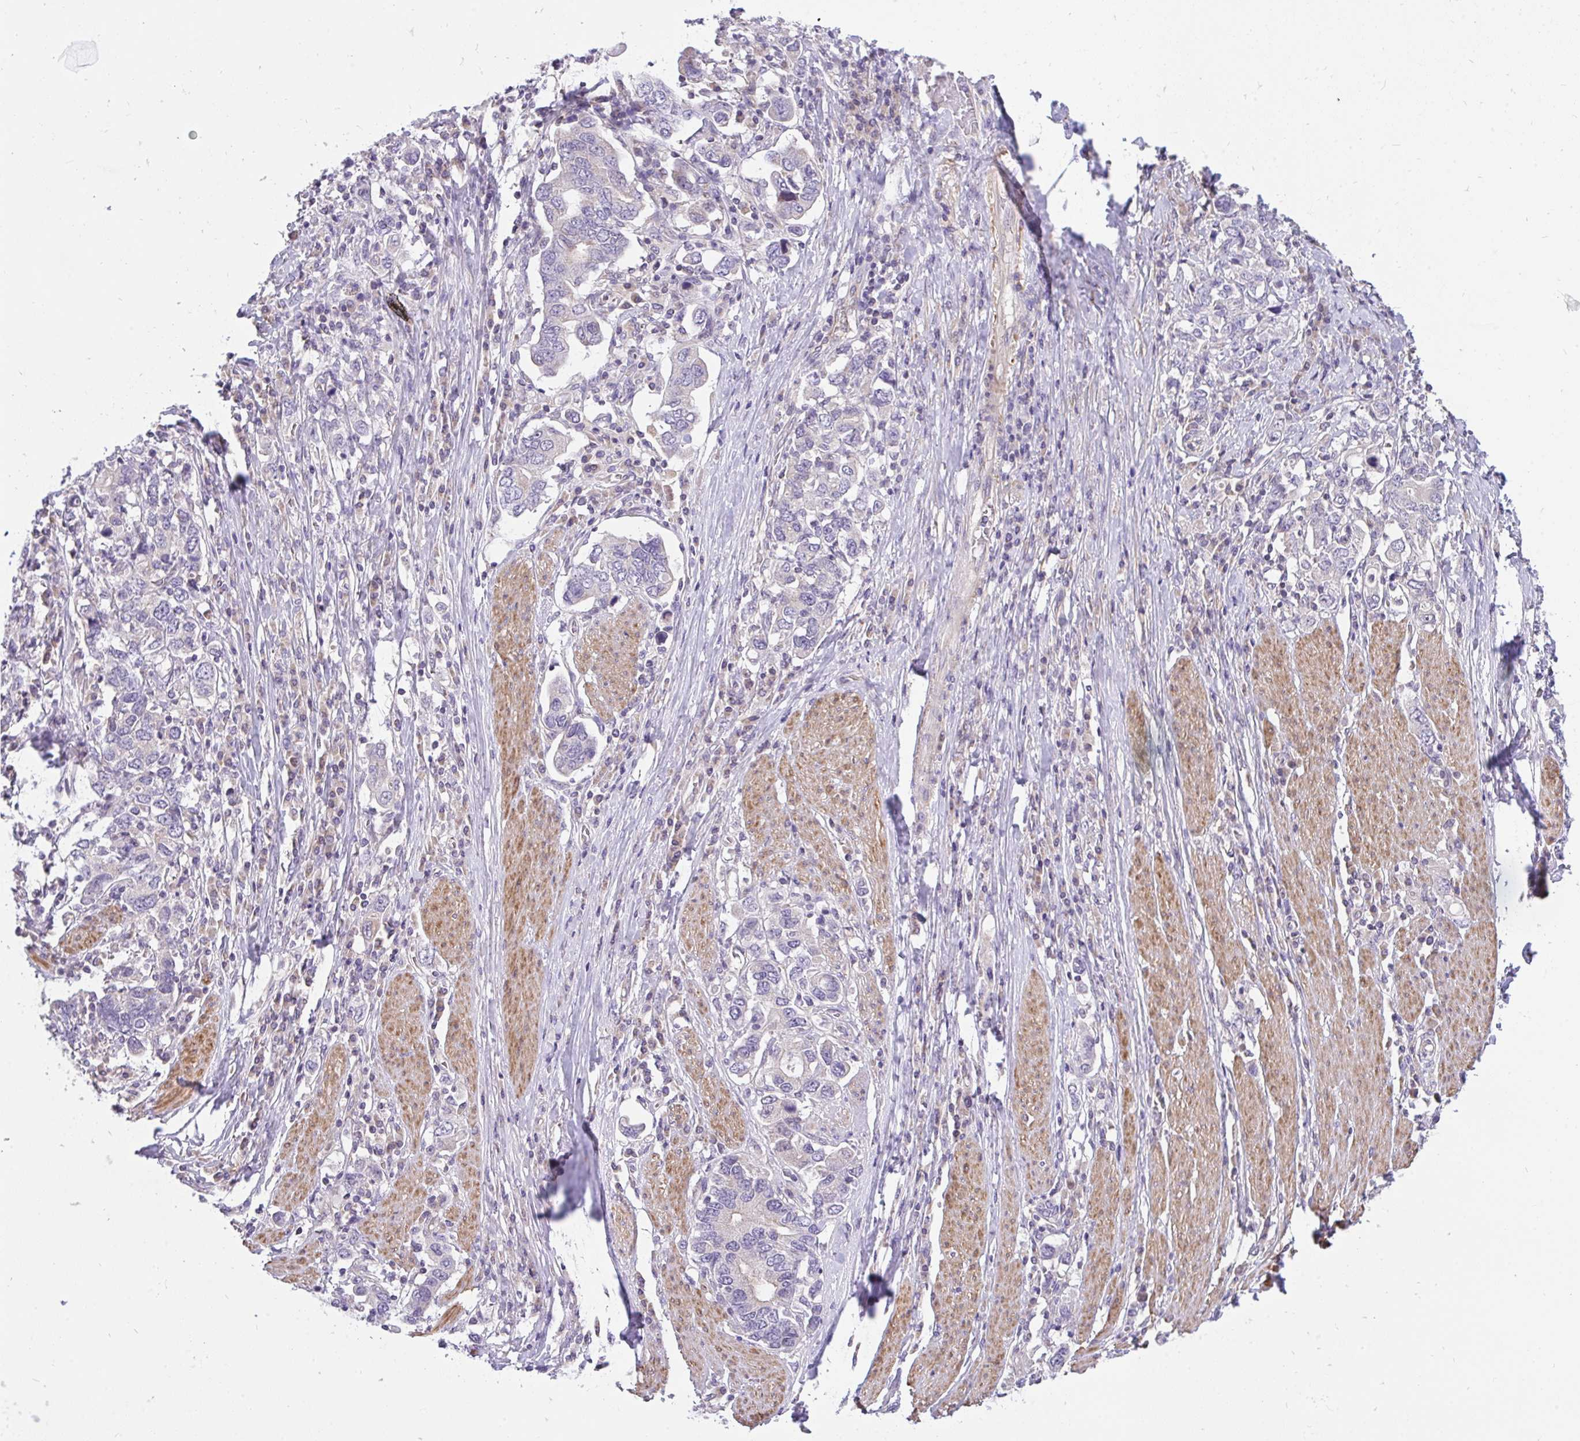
{"staining": {"intensity": "negative", "quantity": "none", "location": "none"}, "tissue": "stomach cancer", "cell_type": "Tumor cells", "image_type": "cancer", "snomed": [{"axis": "morphology", "description": "Adenocarcinoma, NOS"}, {"axis": "topography", "description": "Stomach, upper"}, {"axis": "topography", "description": "Stomach"}], "caption": "Immunohistochemistry (IHC) micrograph of adenocarcinoma (stomach) stained for a protein (brown), which shows no staining in tumor cells.", "gene": "C19orf54", "patient": {"sex": "male", "age": 62}}